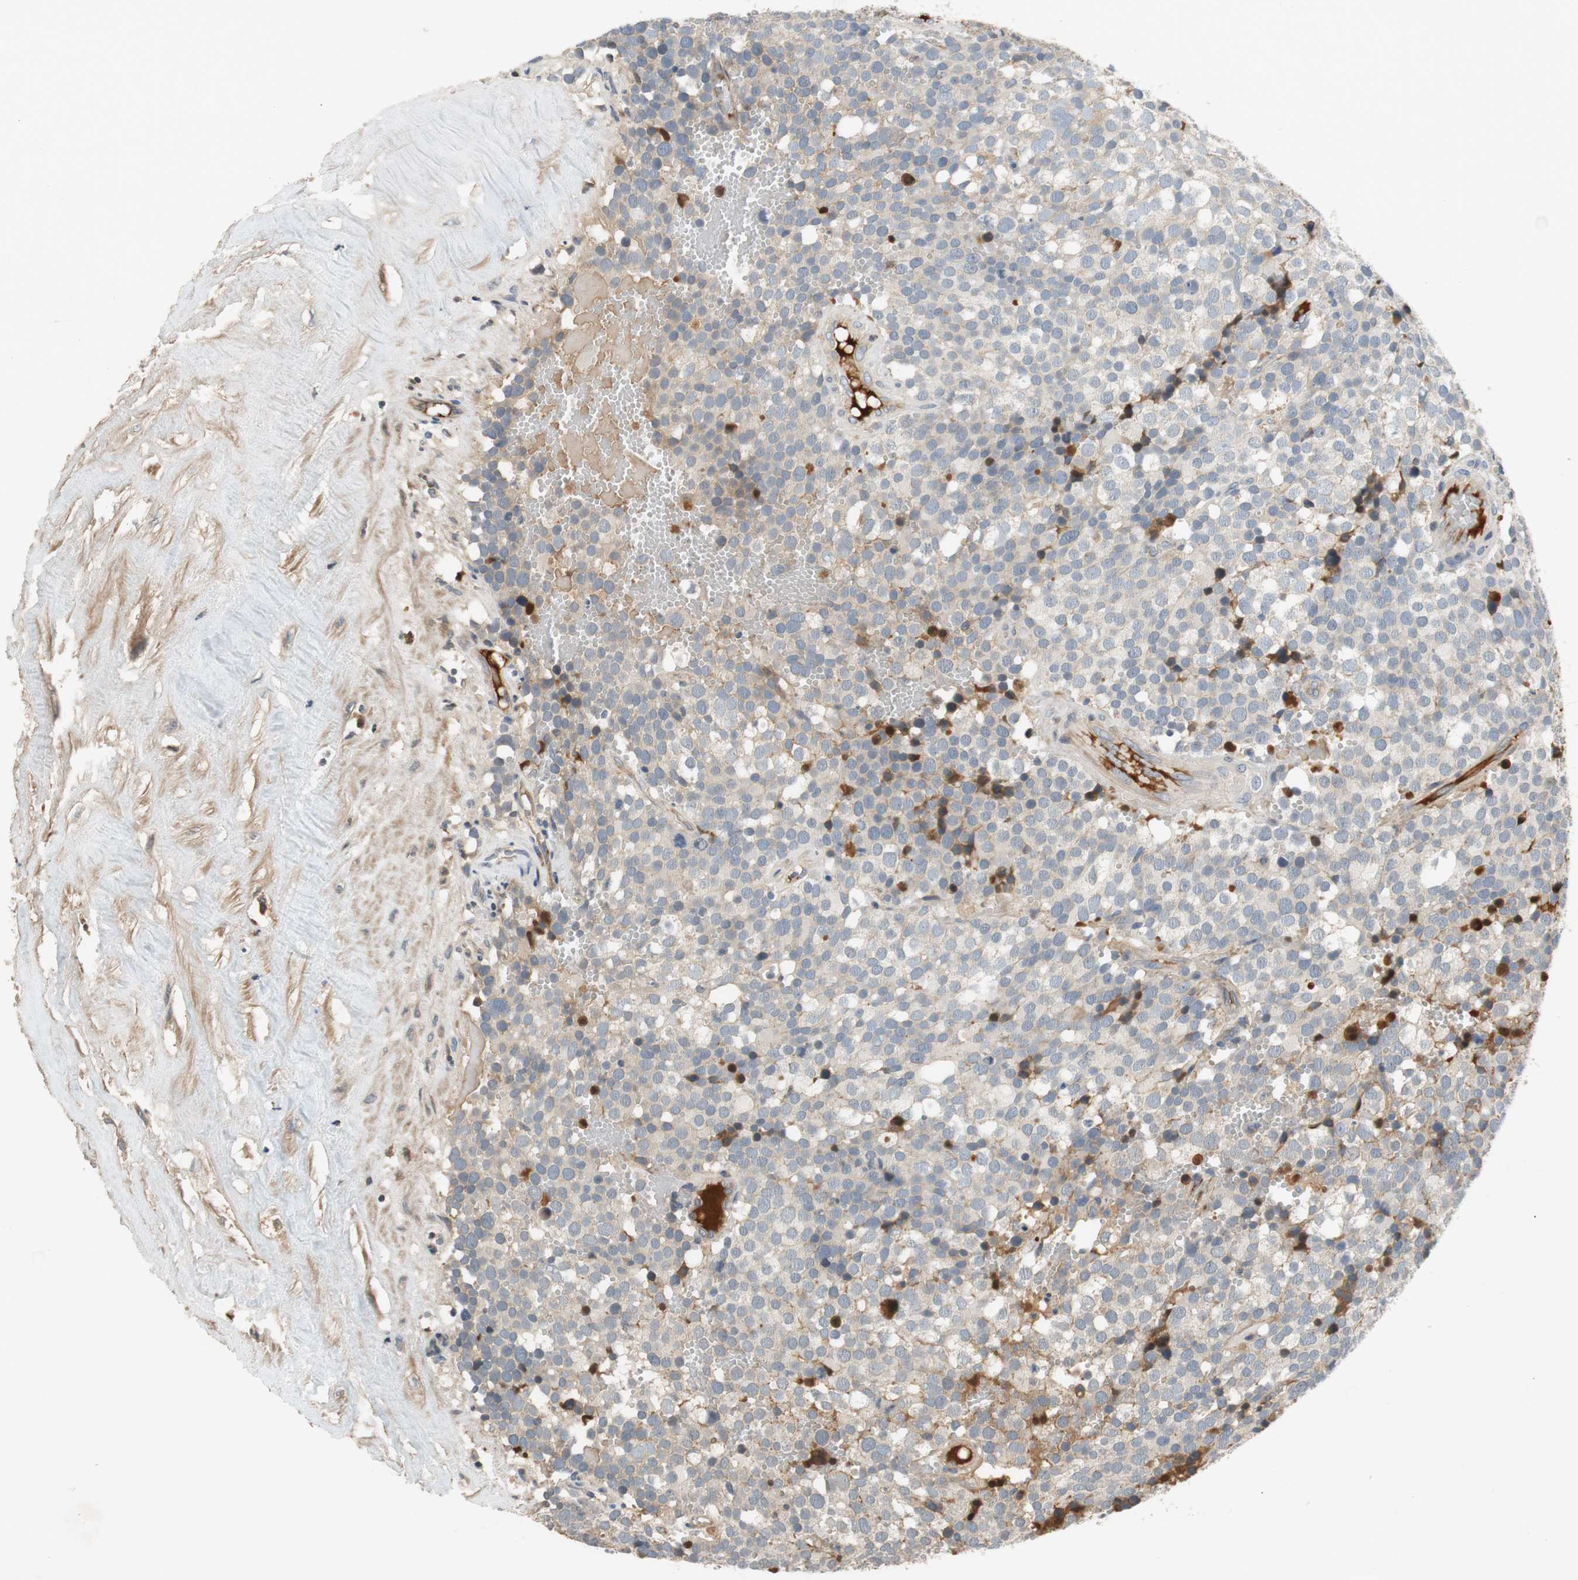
{"staining": {"intensity": "negative", "quantity": "none", "location": "none"}, "tissue": "testis cancer", "cell_type": "Tumor cells", "image_type": "cancer", "snomed": [{"axis": "morphology", "description": "Seminoma, NOS"}, {"axis": "topography", "description": "Testis"}], "caption": "Immunohistochemical staining of testis cancer reveals no significant expression in tumor cells.", "gene": "C4A", "patient": {"sex": "male", "age": 71}}